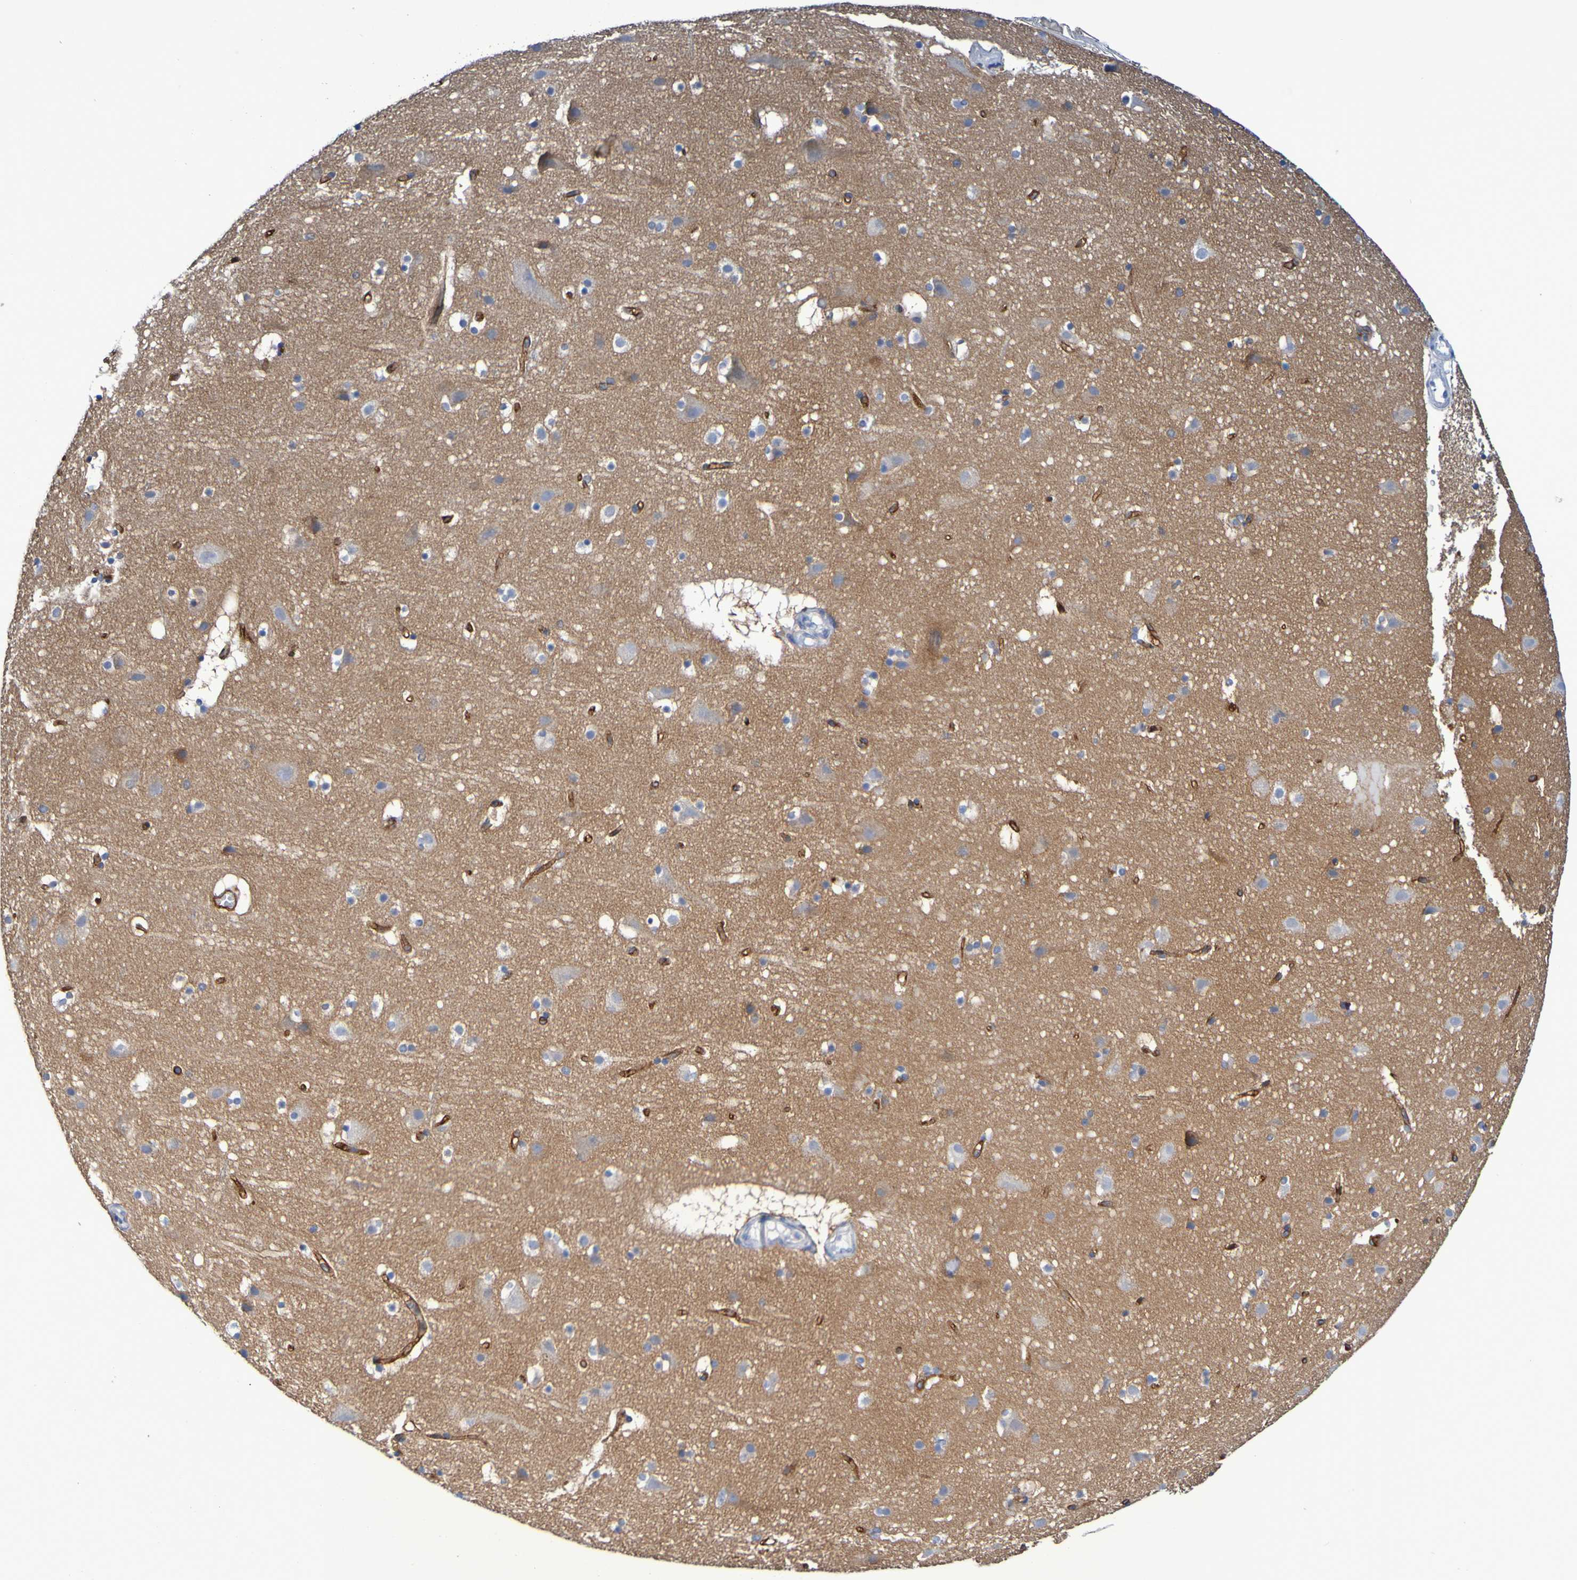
{"staining": {"intensity": "strong", "quantity": ">75%", "location": "cytoplasmic/membranous"}, "tissue": "cerebral cortex", "cell_type": "Endothelial cells", "image_type": "normal", "snomed": [{"axis": "morphology", "description": "Normal tissue, NOS"}, {"axis": "topography", "description": "Cerebral cortex"}], "caption": "The photomicrograph displays immunohistochemical staining of benign cerebral cortex. There is strong cytoplasmic/membranous expression is identified in about >75% of endothelial cells. (Stains: DAB (3,3'-diaminobenzidine) in brown, nuclei in blue, Microscopy: brightfield microscopy at high magnification).", "gene": "SLC3A2", "patient": {"sex": "male", "age": 45}}